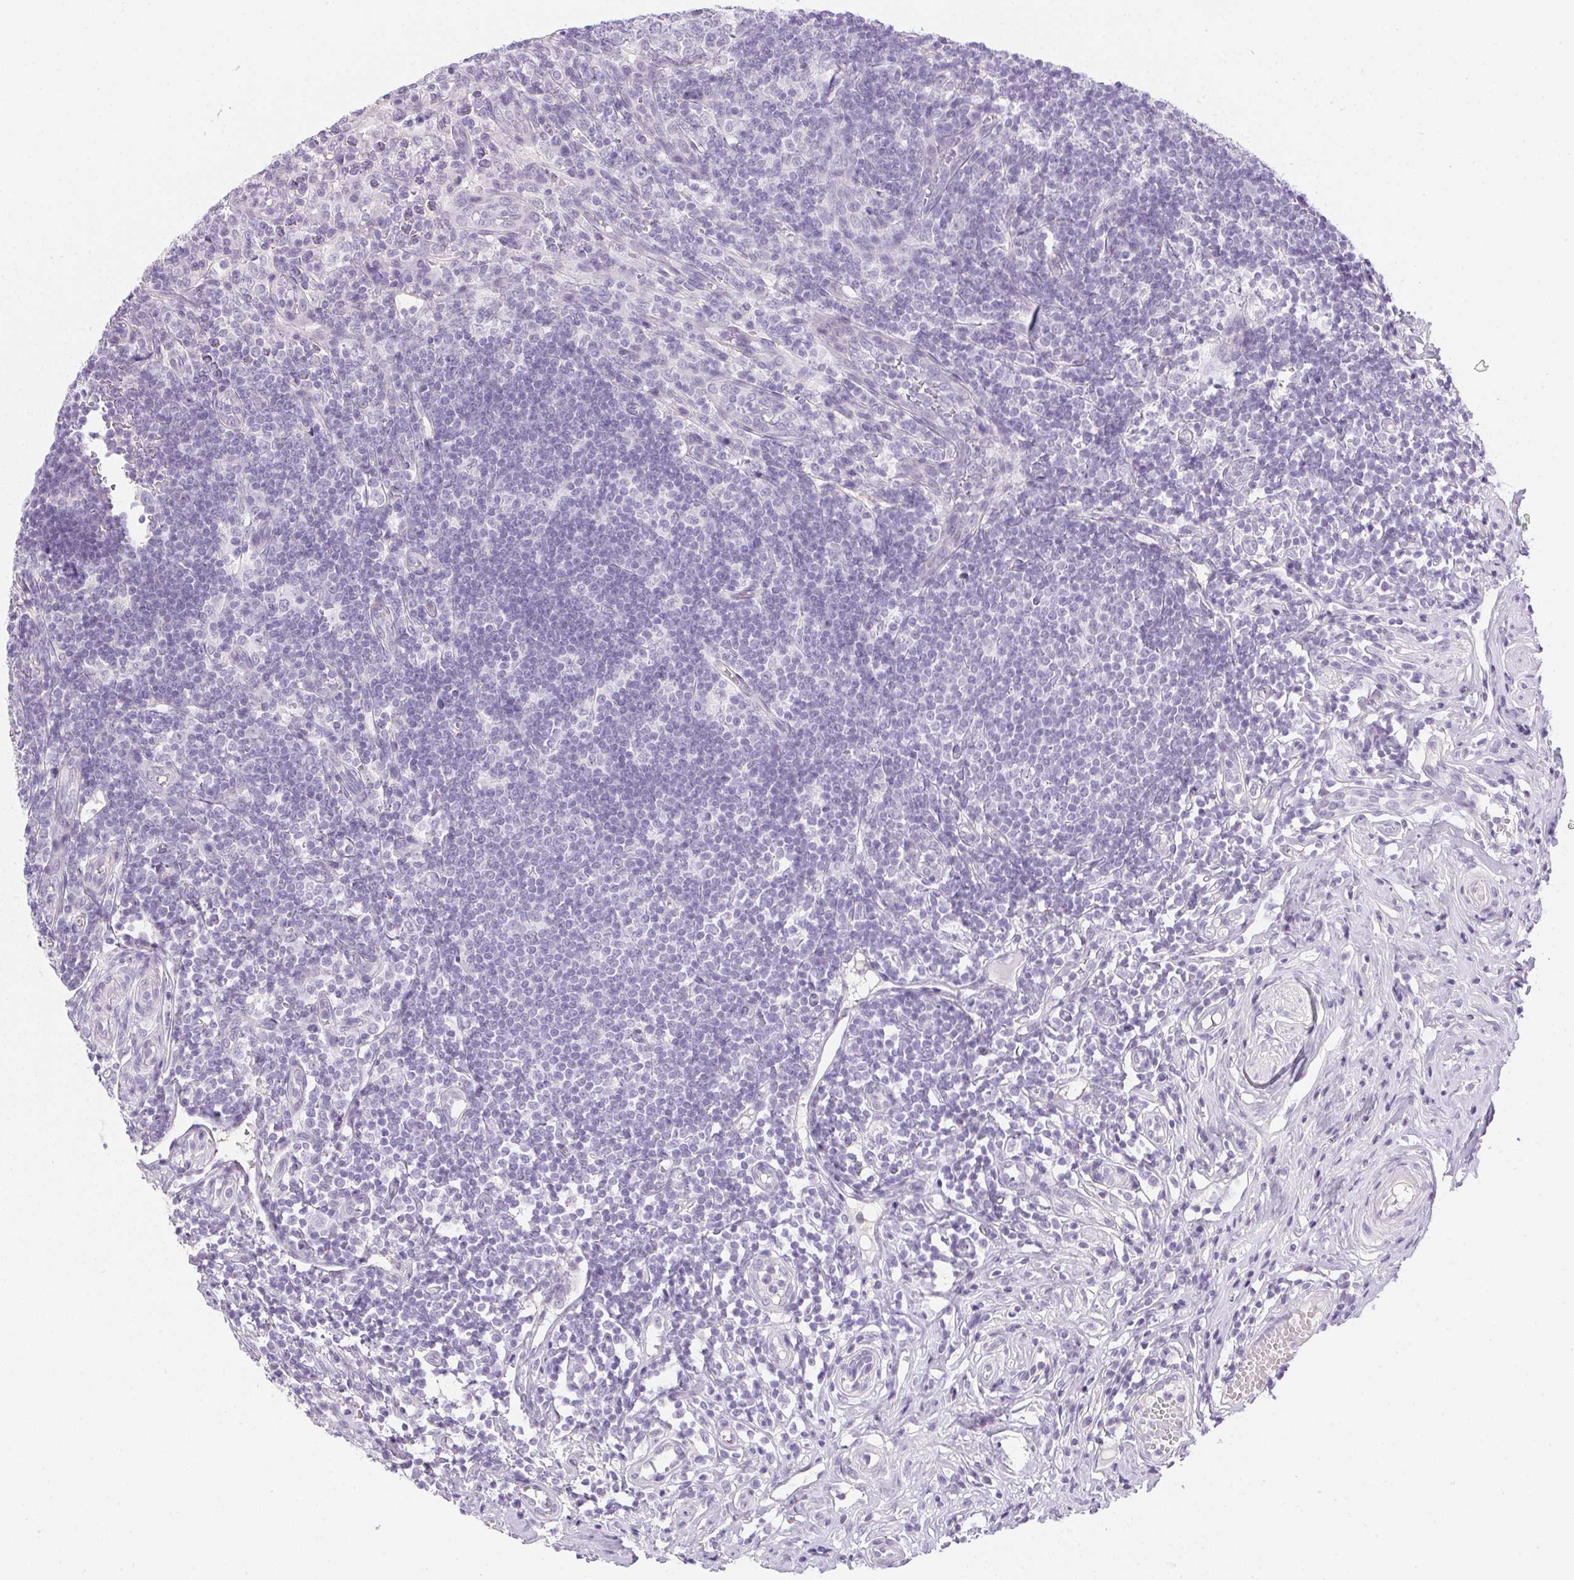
{"staining": {"intensity": "negative", "quantity": "none", "location": "none"}, "tissue": "appendix", "cell_type": "Glandular cells", "image_type": "normal", "snomed": [{"axis": "morphology", "description": "Normal tissue, NOS"}, {"axis": "topography", "description": "Appendix"}], "caption": "Immunohistochemical staining of benign appendix shows no significant staining in glandular cells.", "gene": "PRL", "patient": {"sex": "male", "age": 18}}